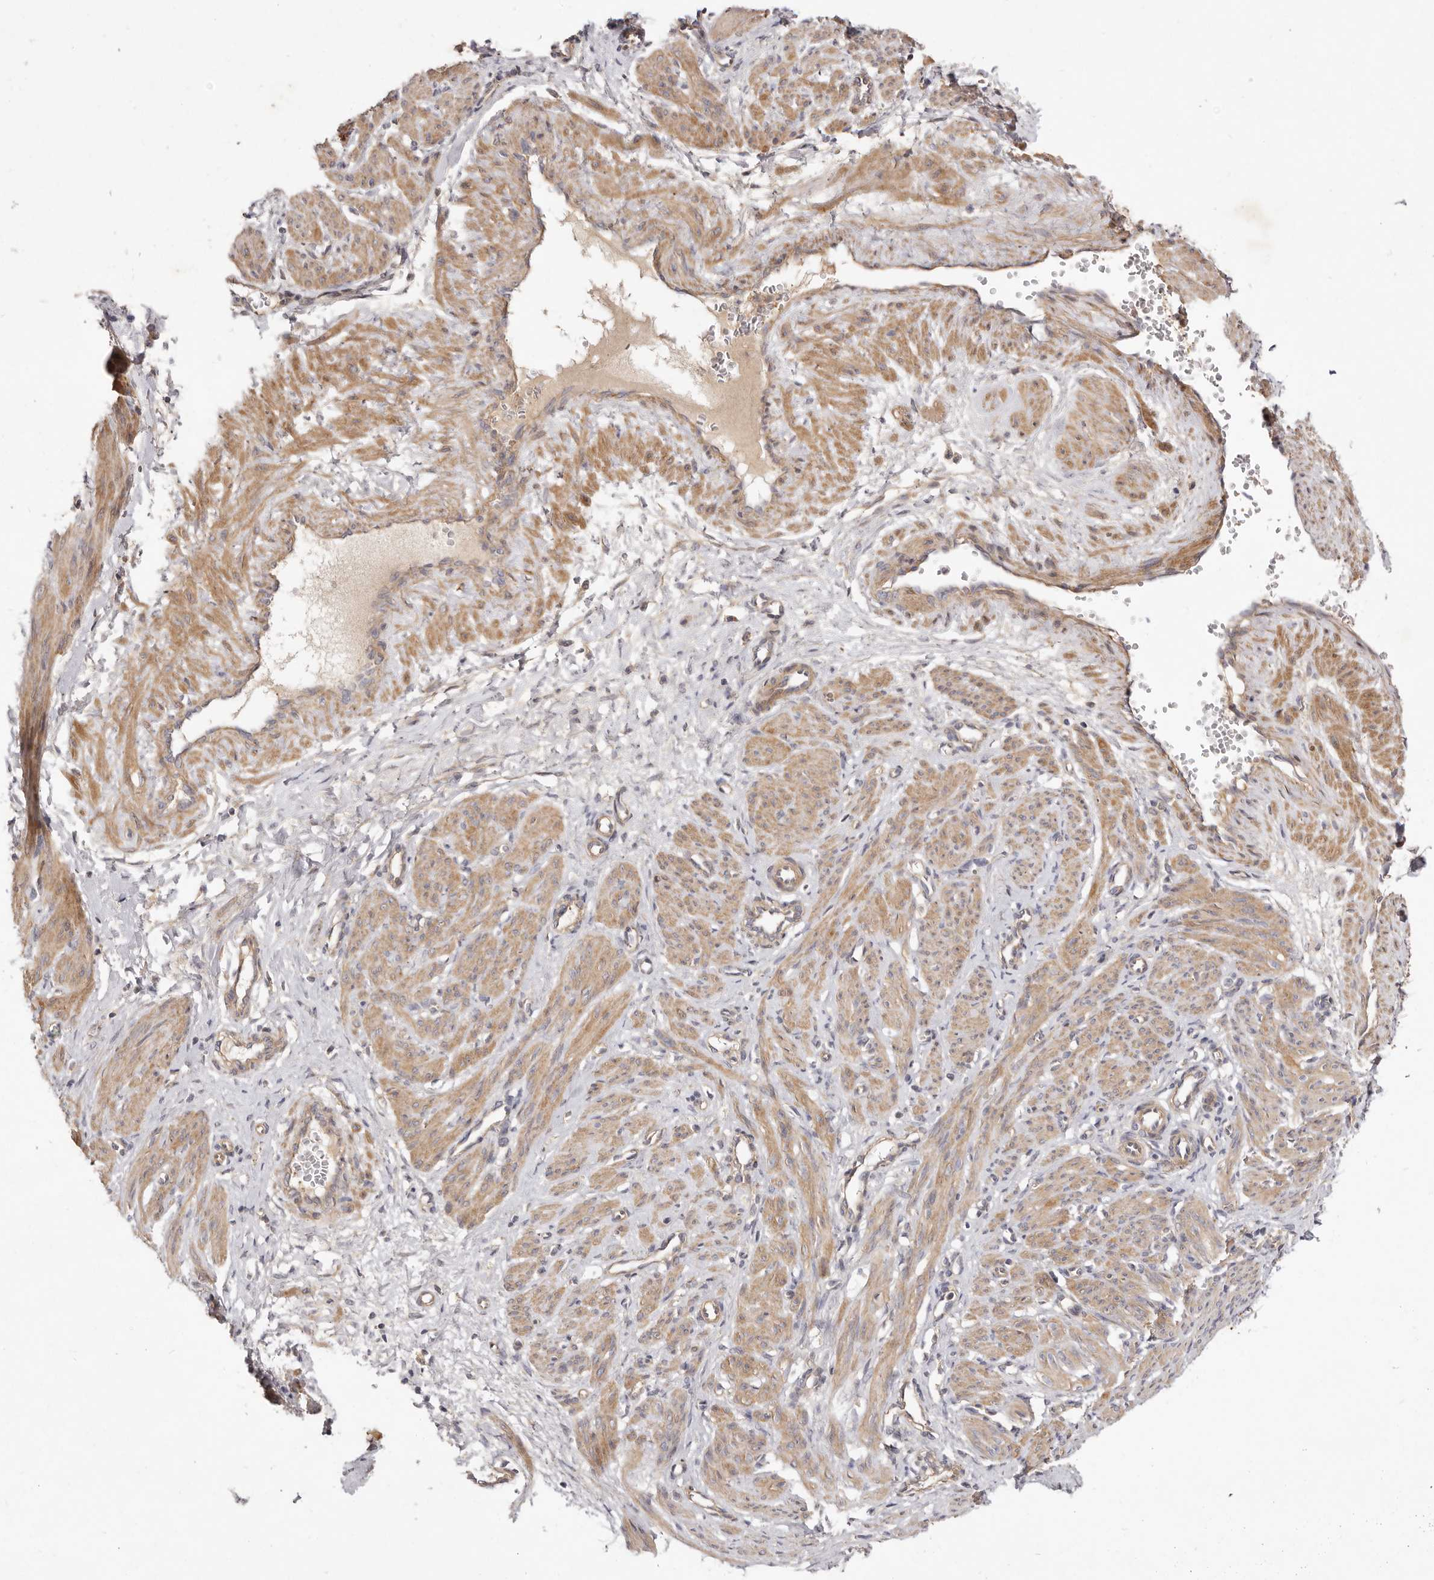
{"staining": {"intensity": "weak", "quantity": ">75%", "location": "cytoplasmic/membranous"}, "tissue": "smooth muscle", "cell_type": "Smooth muscle cells", "image_type": "normal", "snomed": [{"axis": "morphology", "description": "Normal tissue, NOS"}, {"axis": "topography", "description": "Endometrium"}], "caption": "Immunohistochemistry (IHC) image of unremarkable human smooth muscle stained for a protein (brown), which reveals low levels of weak cytoplasmic/membranous staining in approximately >75% of smooth muscle cells.", "gene": "ADAMTS9", "patient": {"sex": "female", "age": 33}}